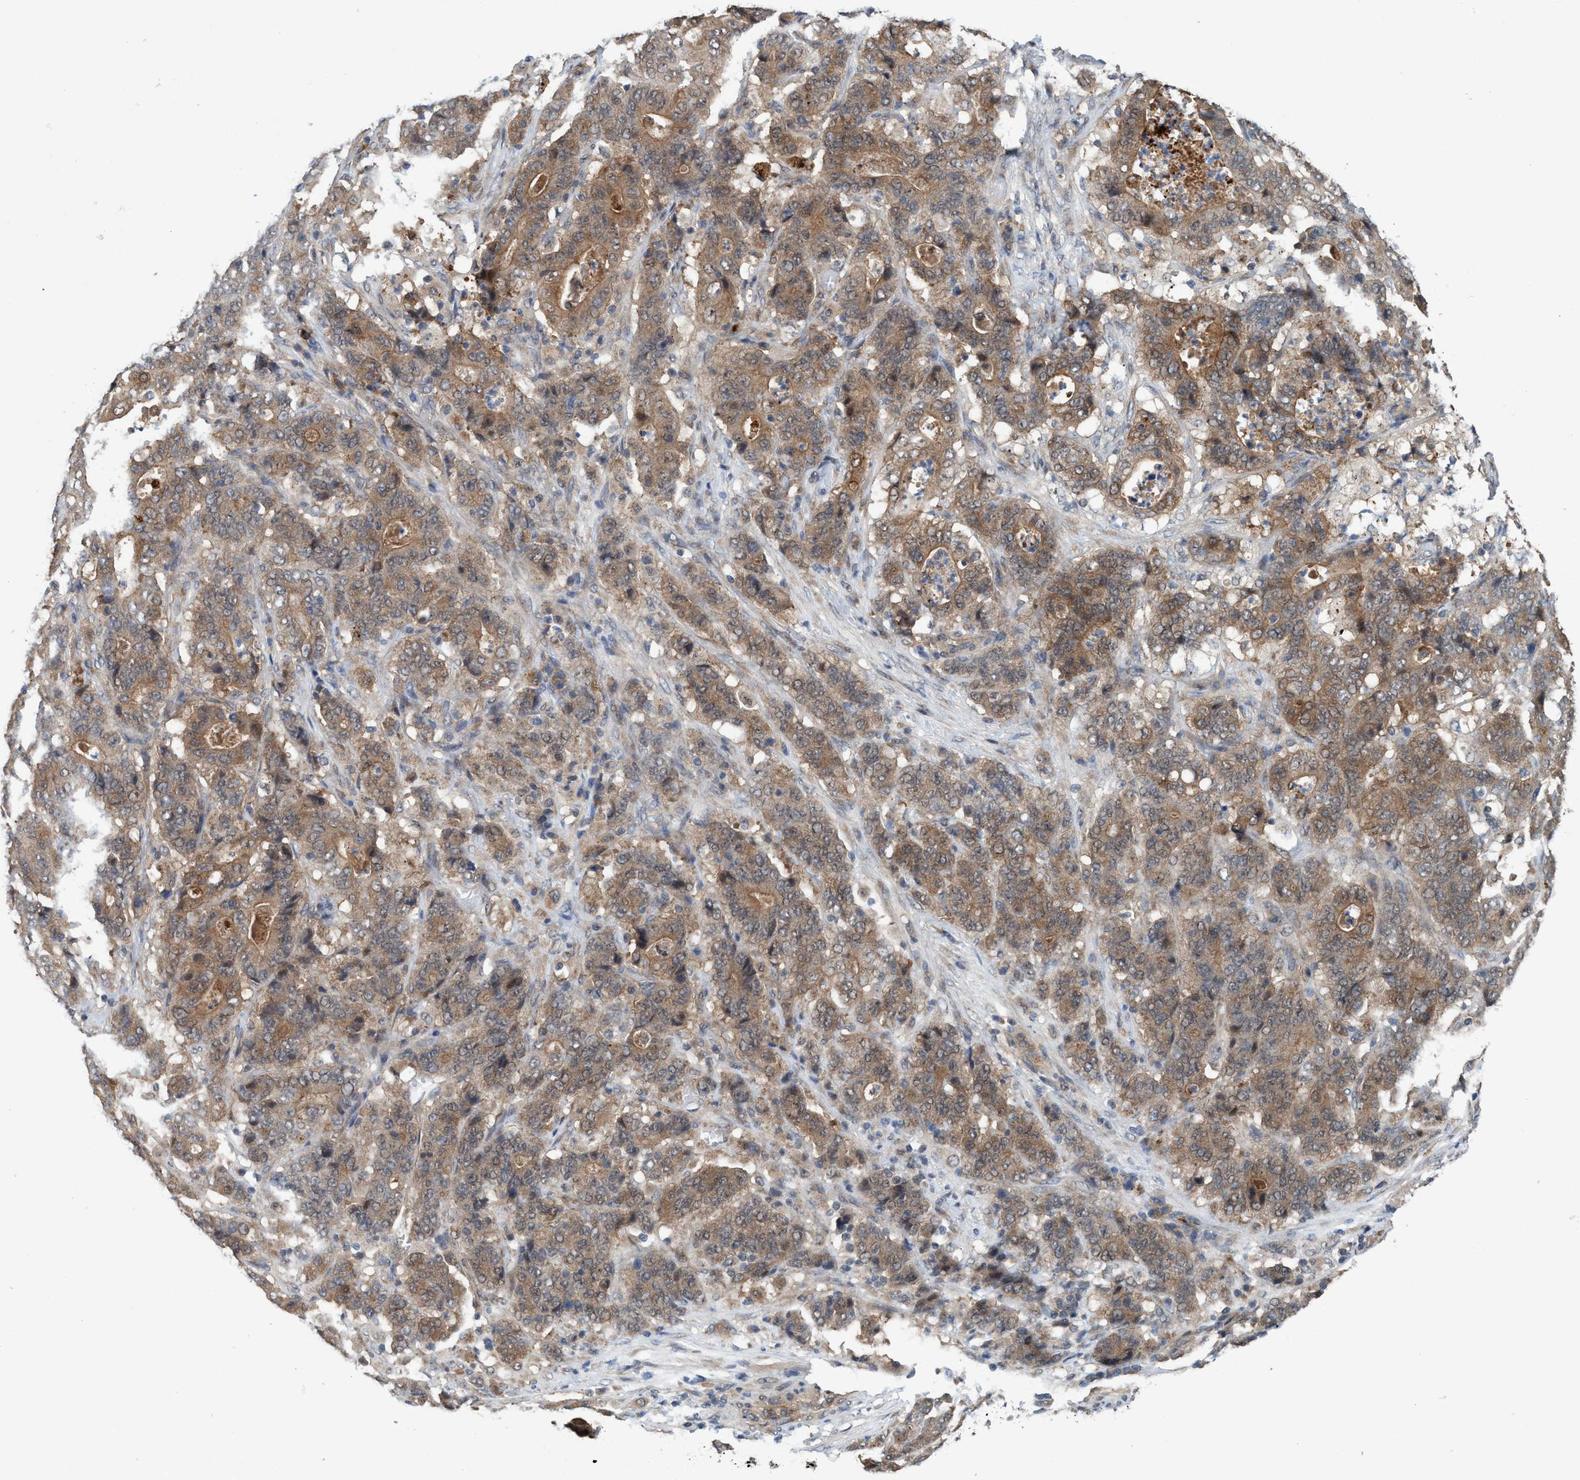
{"staining": {"intensity": "moderate", "quantity": ">75%", "location": "cytoplasmic/membranous"}, "tissue": "stomach cancer", "cell_type": "Tumor cells", "image_type": "cancer", "snomed": [{"axis": "morphology", "description": "Adenocarcinoma, NOS"}, {"axis": "topography", "description": "Stomach"}], "caption": "Immunohistochemistry (IHC) photomicrograph of human adenocarcinoma (stomach) stained for a protein (brown), which reveals medium levels of moderate cytoplasmic/membranous staining in about >75% of tumor cells.", "gene": "TRIM65", "patient": {"sex": "female", "age": 73}}